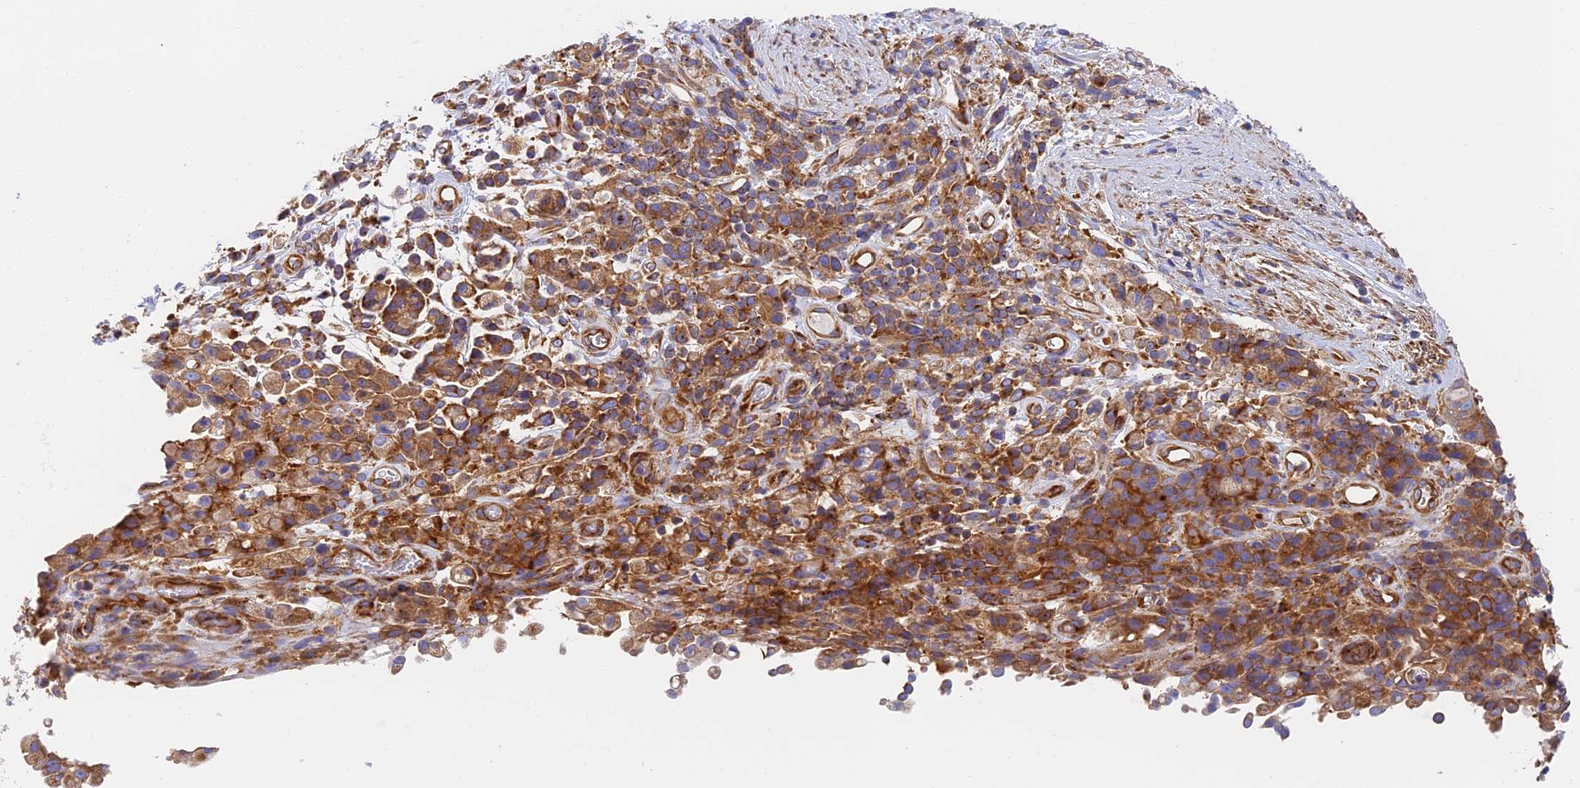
{"staining": {"intensity": "moderate", "quantity": ">75%", "location": "cytoplasmic/membranous"}, "tissue": "stomach cancer", "cell_type": "Tumor cells", "image_type": "cancer", "snomed": [{"axis": "morphology", "description": "Adenocarcinoma, NOS"}, {"axis": "topography", "description": "Stomach"}], "caption": "Protein staining of stomach cancer tissue exhibits moderate cytoplasmic/membranous expression in about >75% of tumor cells.", "gene": "DCTN2", "patient": {"sex": "female", "age": 60}}